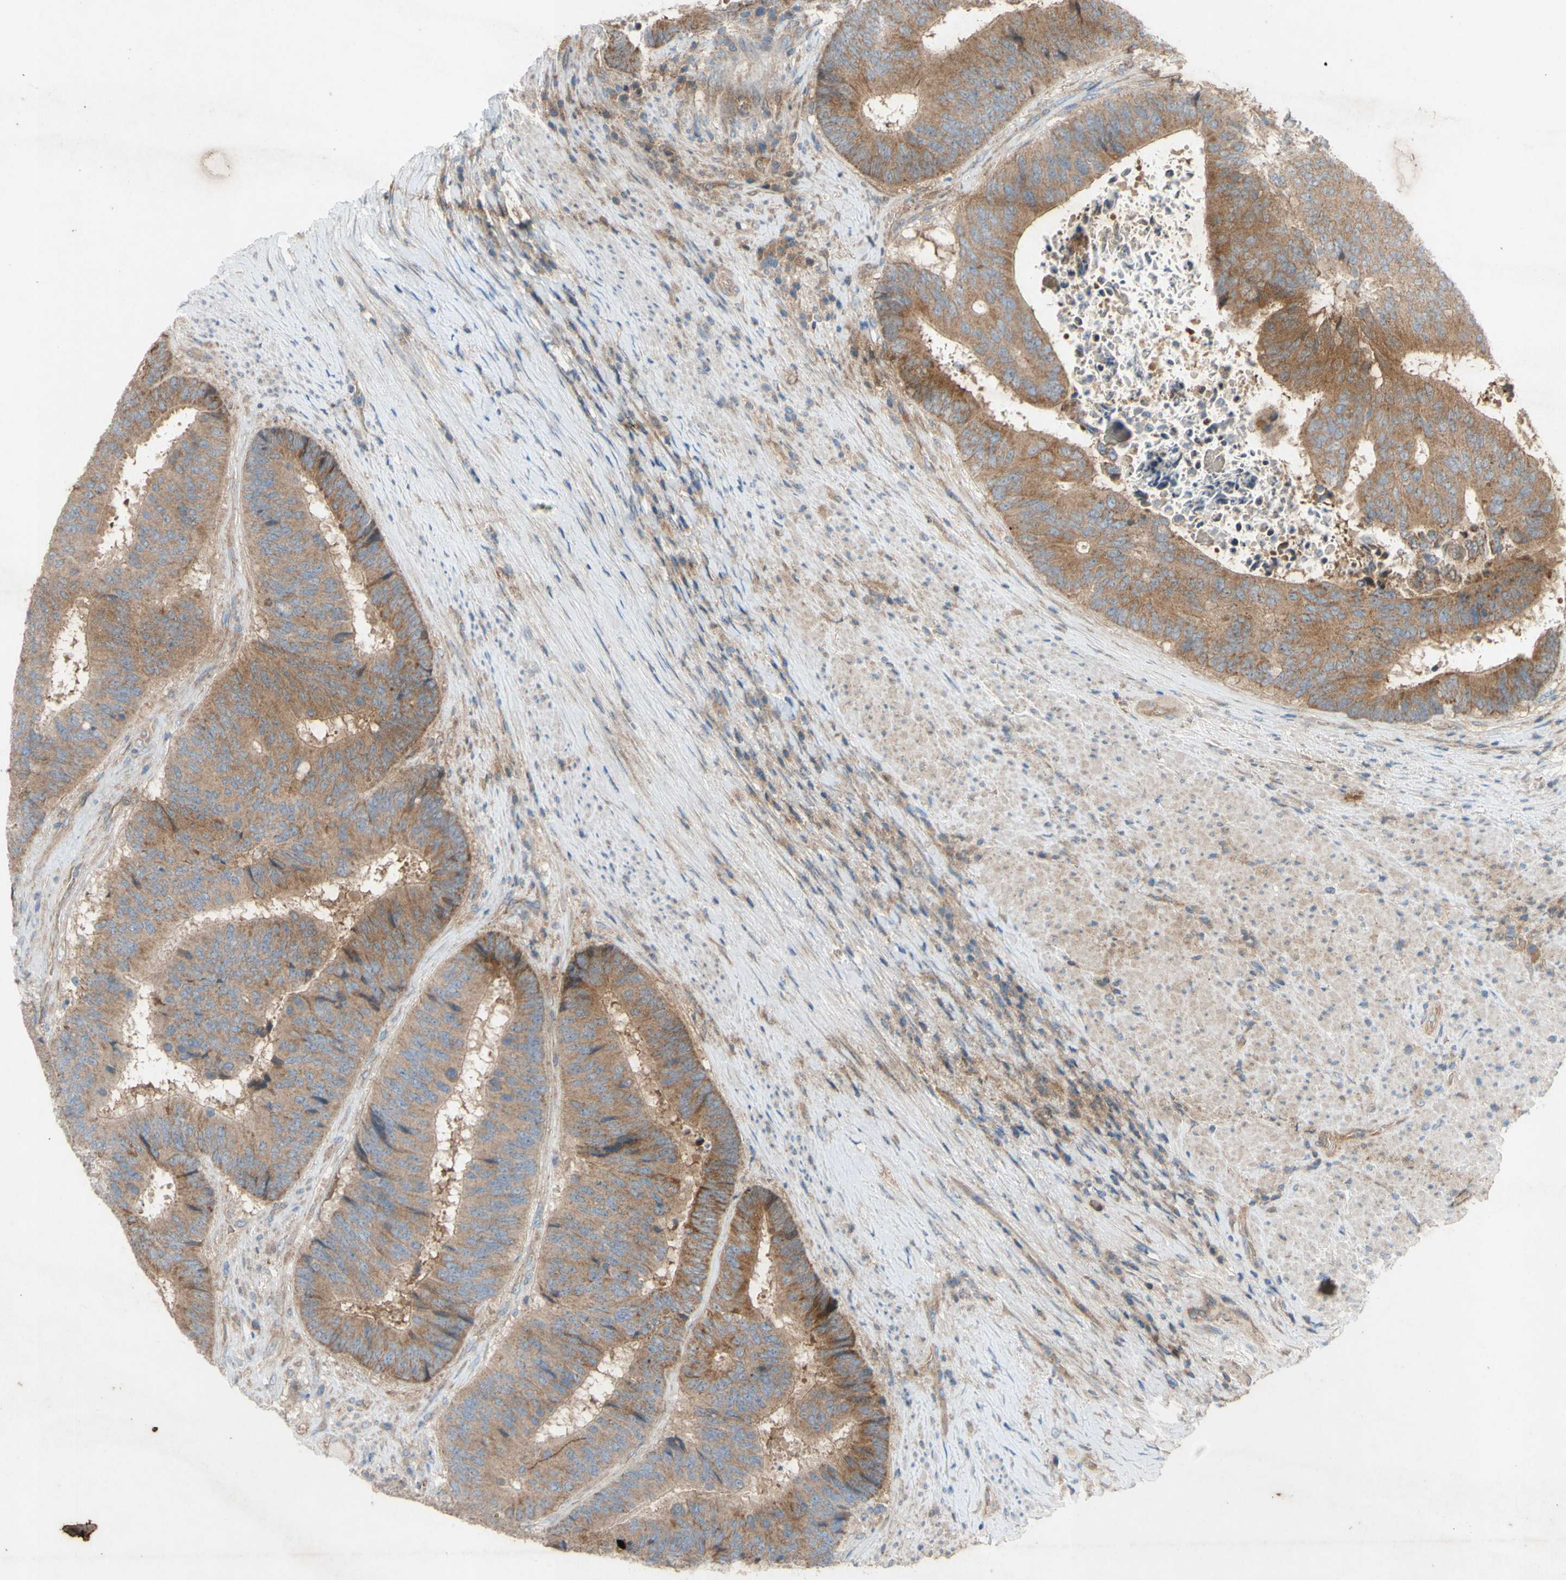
{"staining": {"intensity": "moderate", "quantity": ">75%", "location": "cytoplasmic/membranous"}, "tissue": "colorectal cancer", "cell_type": "Tumor cells", "image_type": "cancer", "snomed": [{"axis": "morphology", "description": "Adenocarcinoma, NOS"}, {"axis": "topography", "description": "Rectum"}], "caption": "This is an image of immunohistochemistry staining of adenocarcinoma (colorectal), which shows moderate positivity in the cytoplasmic/membranous of tumor cells.", "gene": "TST", "patient": {"sex": "male", "age": 72}}